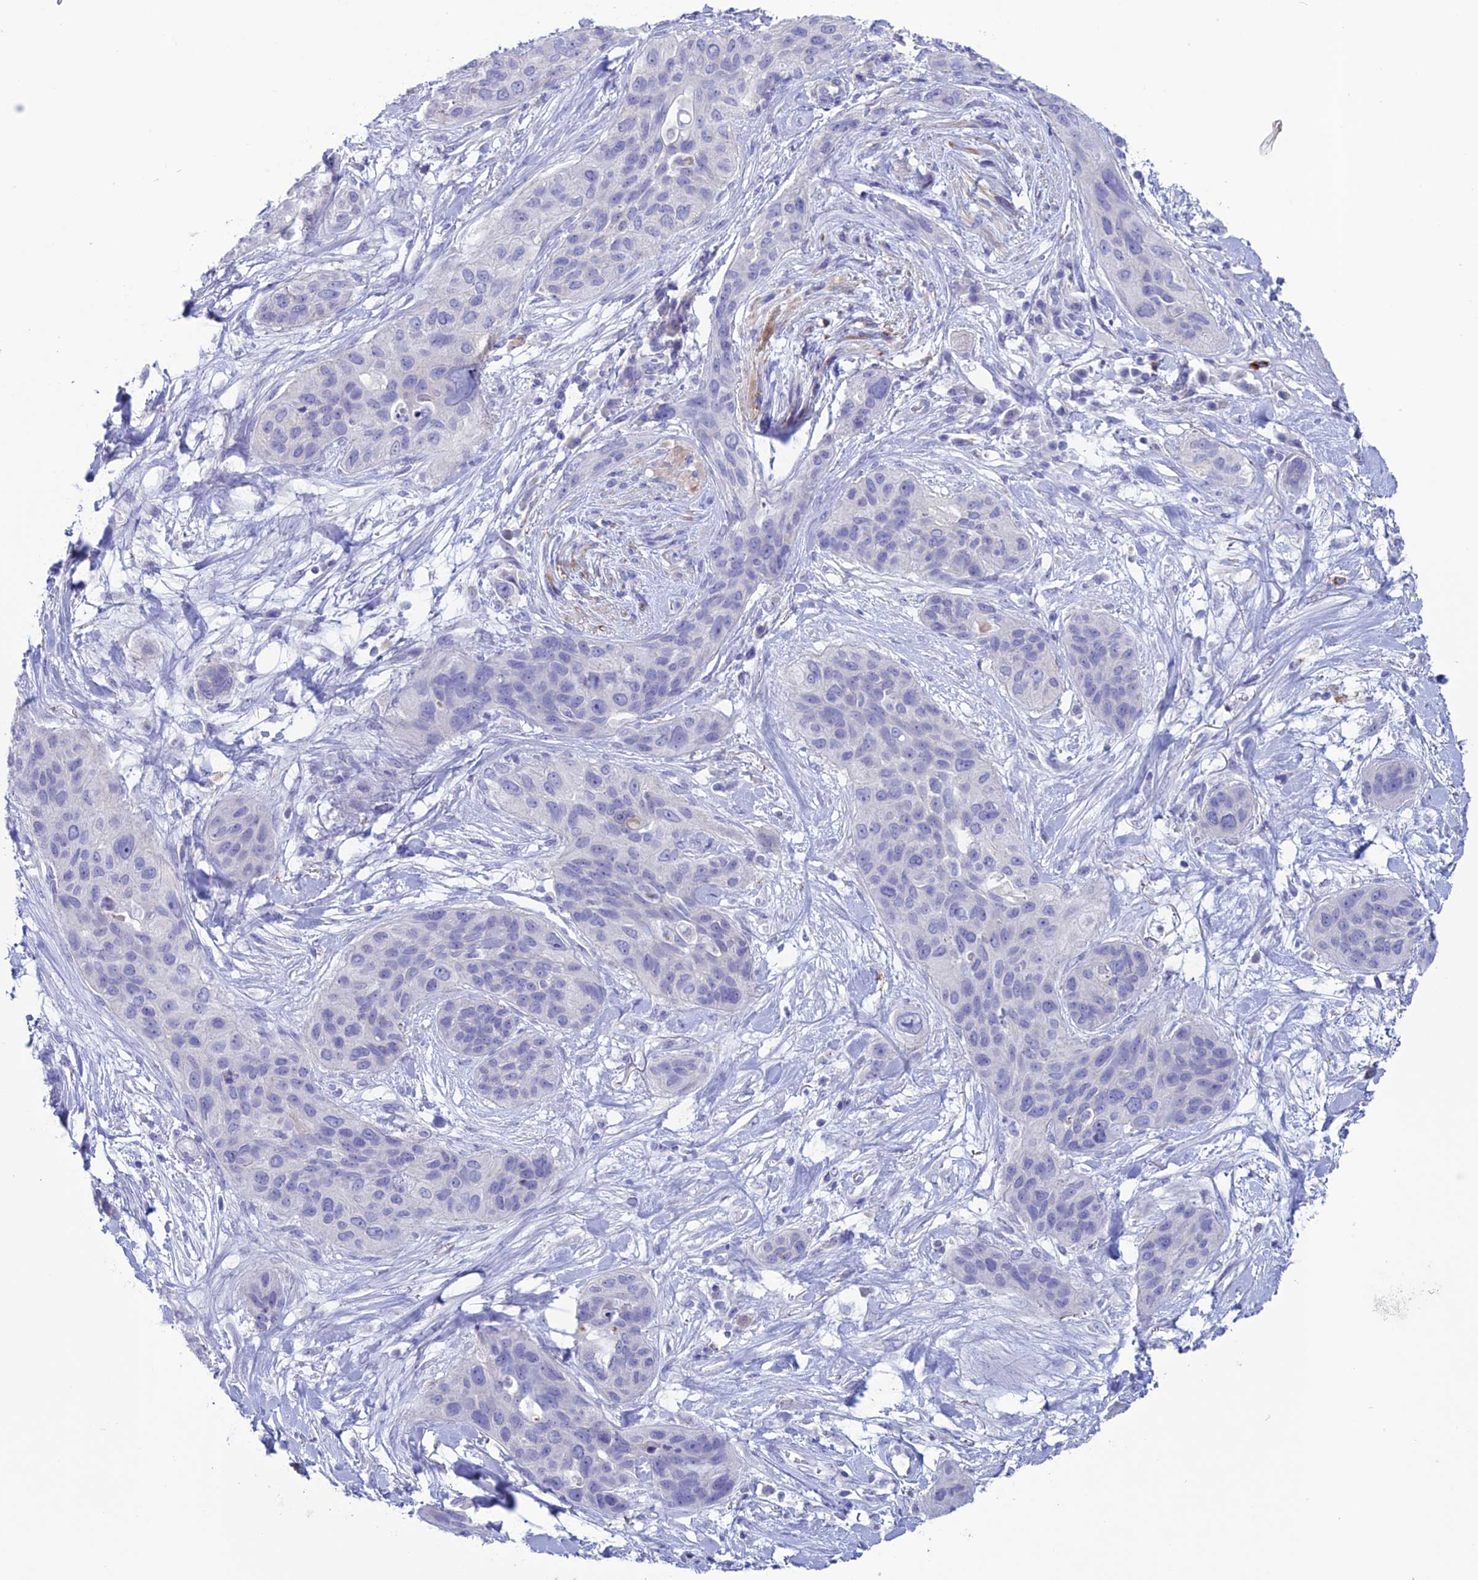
{"staining": {"intensity": "negative", "quantity": "none", "location": "none"}, "tissue": "lung cancer", "cell_type": "Tumor cells", "image_type": "cancer", "snomed": [{"axis": "morphology", "description": "Squamous cell carcinoma, NOS"}, {"axis": "topography", "description": "Lung"}], "caption": "This is an immunohistochemistry (IHC) micrograph of lung squamous cell carcinoma. There is no expression in tumor cells.", "gene": "CLEC2L", "patient": {"sex": "female", "age": 70}}